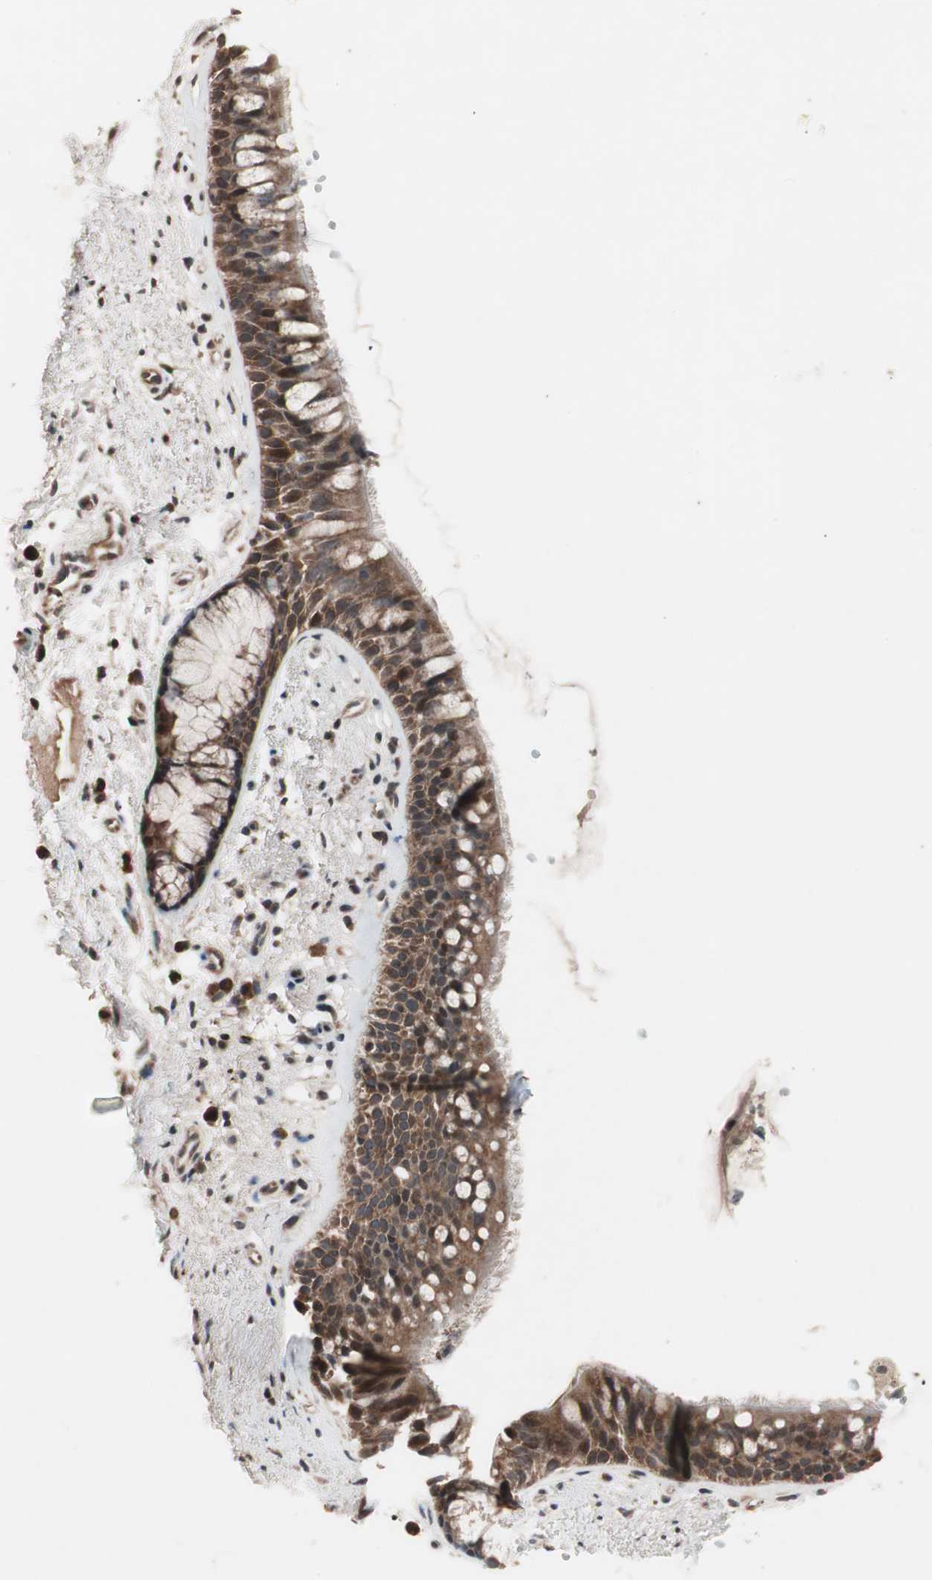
{"staining": {"intensity": "strong", "quantity": ">75%", "location": "cytoplasmic/membranous,nuclear"}, "tissue": "bronchus", "cell_type": "Respiratory epithelial cells", "image_type": "normal", "snomed": [{"axis": "morphology", "description": "Normal tissue, NOS"}, {"axis": "topography", "description": "Bronchus"}], "caption": "Bronchus stained with a brown dye displays strong cytoplasmic/membranous,nuclear positive staining in approximately >75% of respiratory epithelial cells.", "gene": "NF2", "patient": {"sex": "female", "age": 54}}